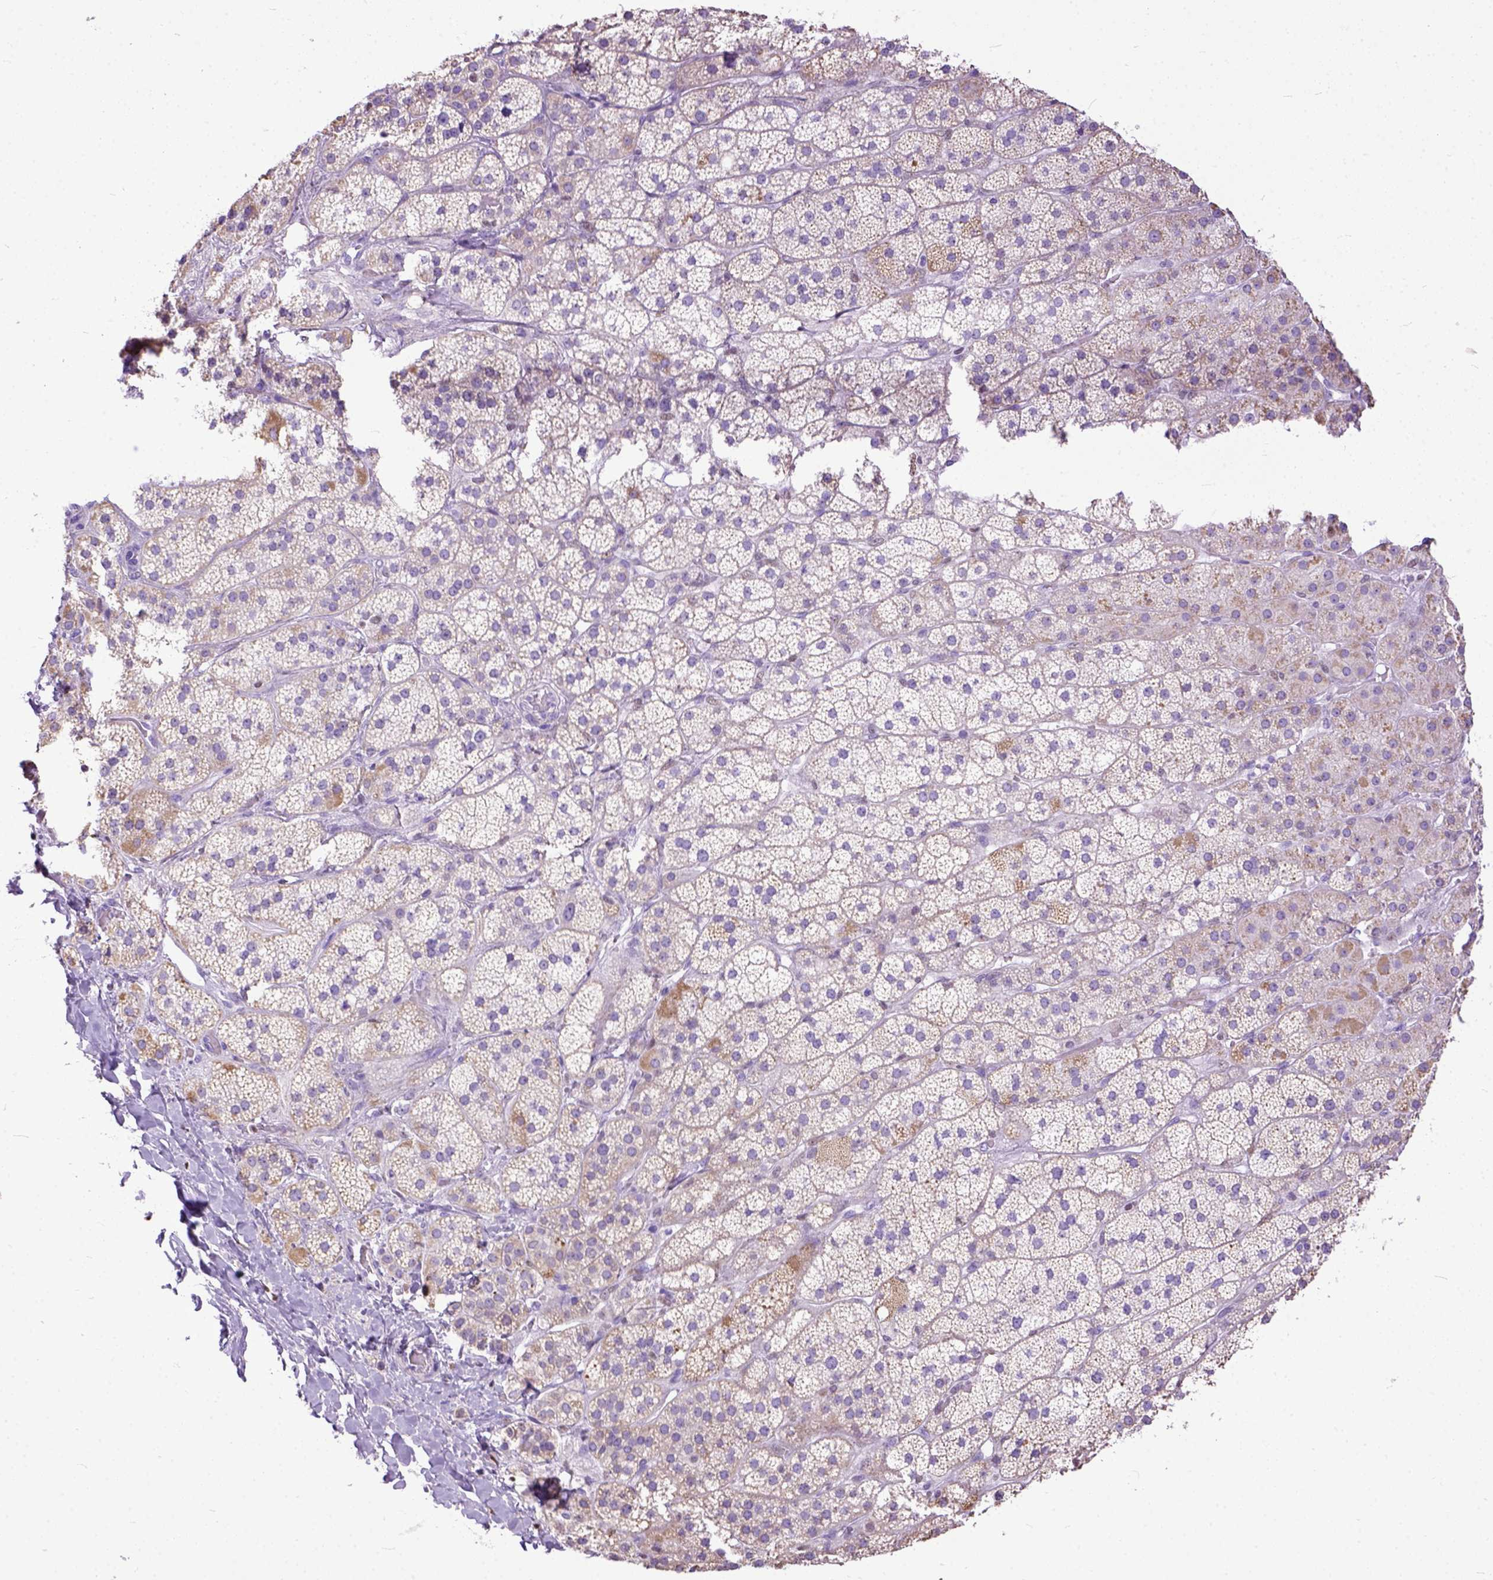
{"staining": {"intensity": "moderate", "quantity": "25%-75%", "location": "cytoplasmic/membranous"}, "tissue": "adrenal gland", "cell_type": "Glandular cells", "image_type": "normal", "snomed": [{"axis": "morphology", "description": "Normal tissue, NOS"}, {"axis": "topography", "description": "Adrenal gland"}], "caption": "Approximately 25%-75% of glandular cells in unremarkable human adrenal gland reveal moderate cytoplasmic/membranous protein staining as visualized by brown immunohistochemical staining.", "gene": "CRB1", "patient": {"sex": "male", "age": 57}}